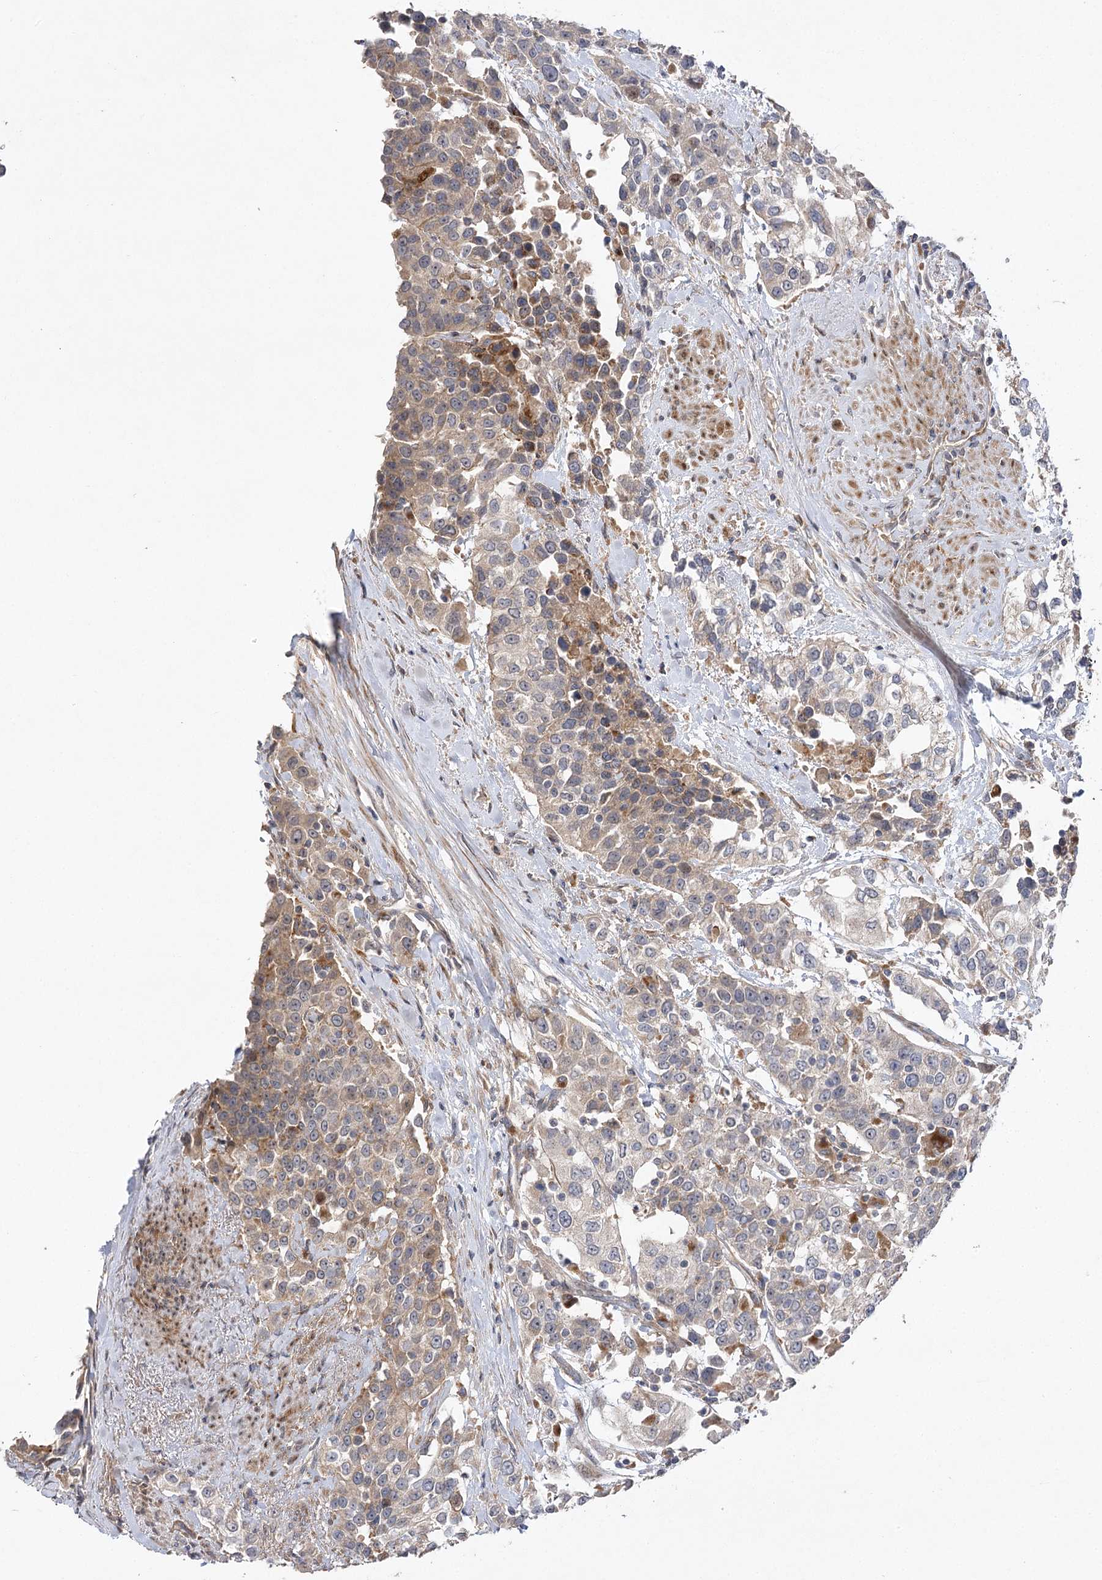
{"staining": {"intensity": "weak", "quantity": ">75%", "location": "cytoplasmic/membranous"}, "tissue": "urothelial cancer", "cell_type": "Tumor cells", "image_type": "cancer", "snomed": [{"axis": "morphology", "description": "Urothelial carcinoma, High grade"}, {"axis": "topography", "description": "Urinary bladder"}], "caption": "Urothelial carcinoma (high-grade) stained for a protein displays weak cytoplasmic/membranous positivity in tumor cells. (DAB IHC with brightfield microscopy, high magnification).", "gene": "OBSL1", "patient": {"sex": "female", "age": 80}}